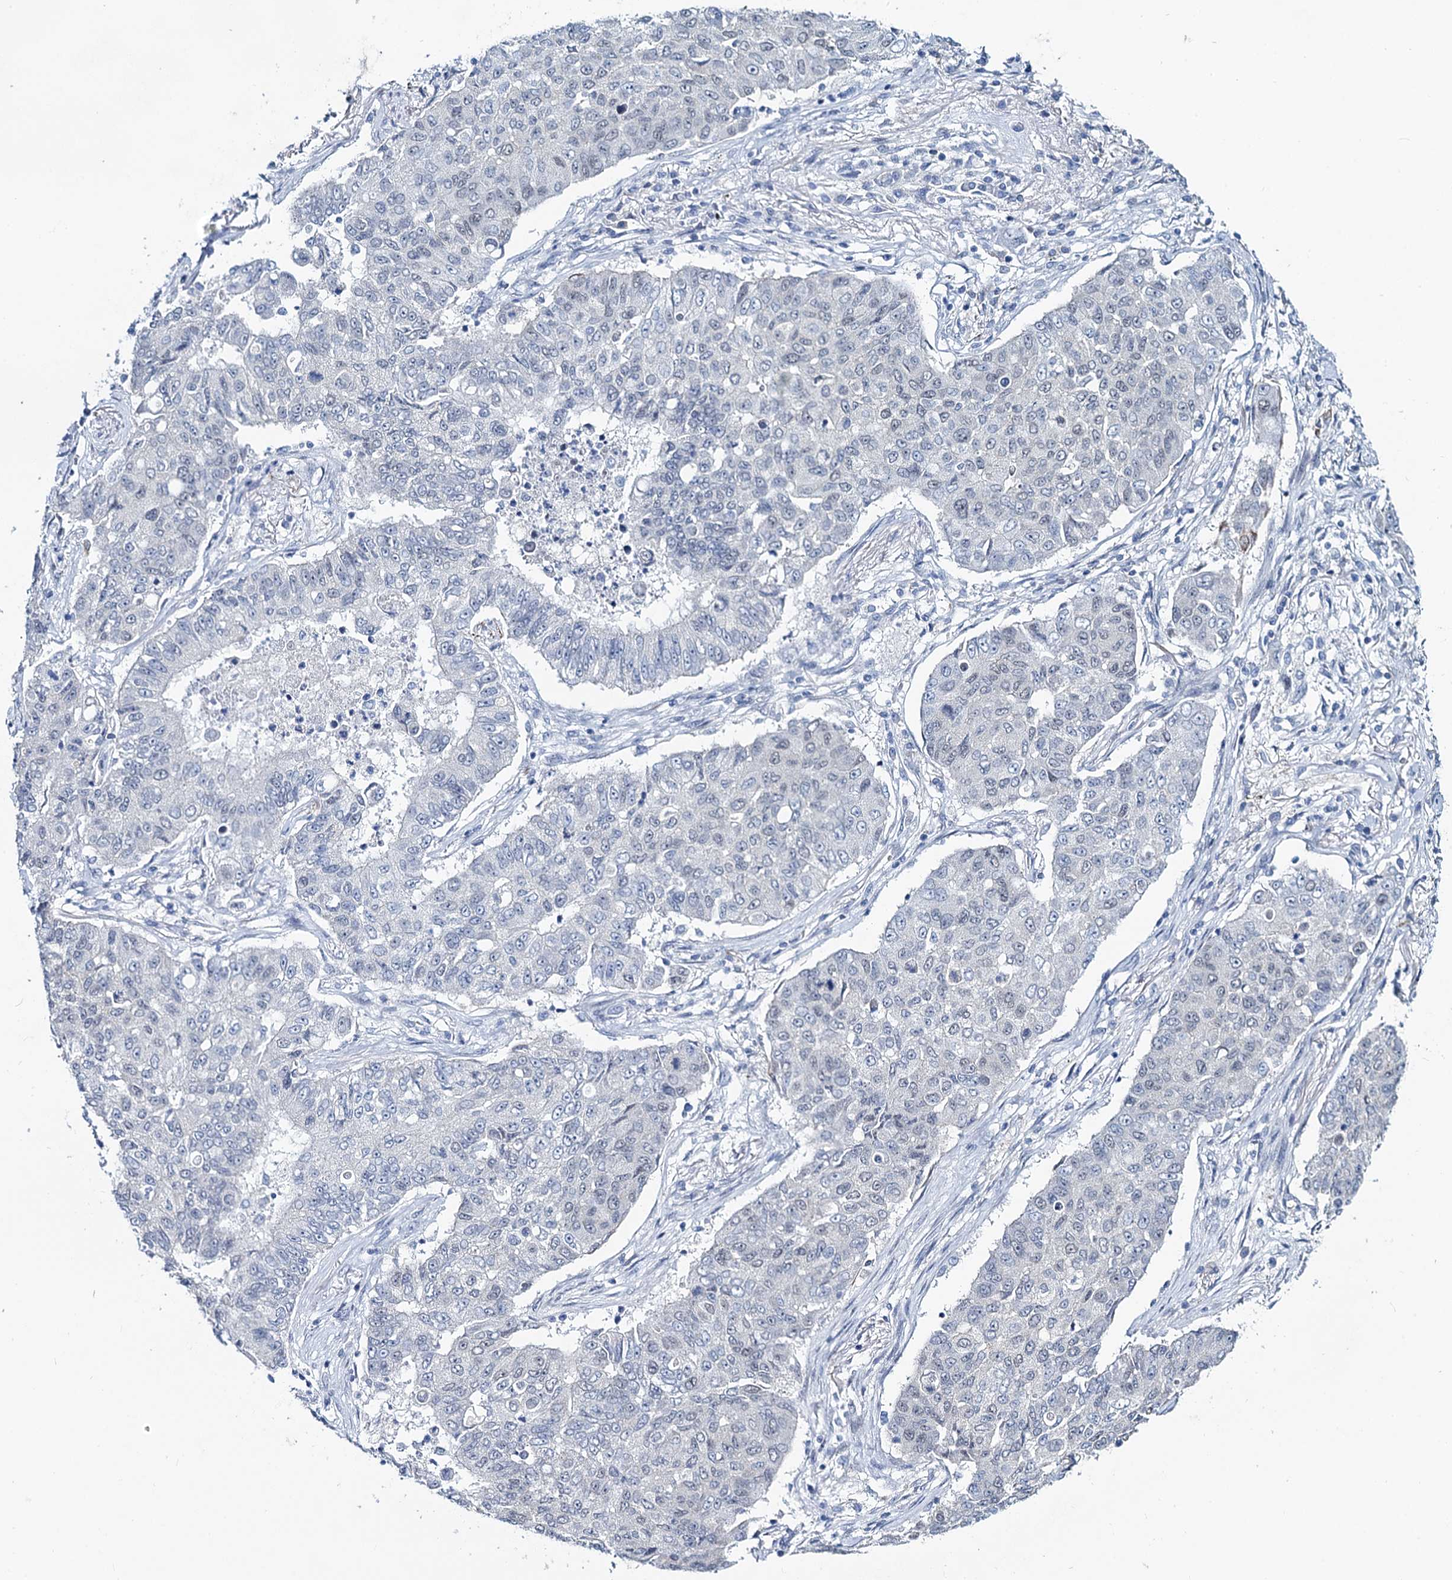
{"staining": {"intensity": "negative", "quantity": "none", "location": "none"}, "tissue": "lung cancer", "cell_type": "Tumor cells", "image_type": "cancer", "snomed": [{"axis": "morphology", "description": "Squamous cell carcinoma, NOS"}, {"axis": "topography", "description": "Lung"}], "caption": "The image demonstrates no significant expression in tumor cells of lung cancer.", "gene": "TOX3", "patient": {"sex": "male", "age": 74}}